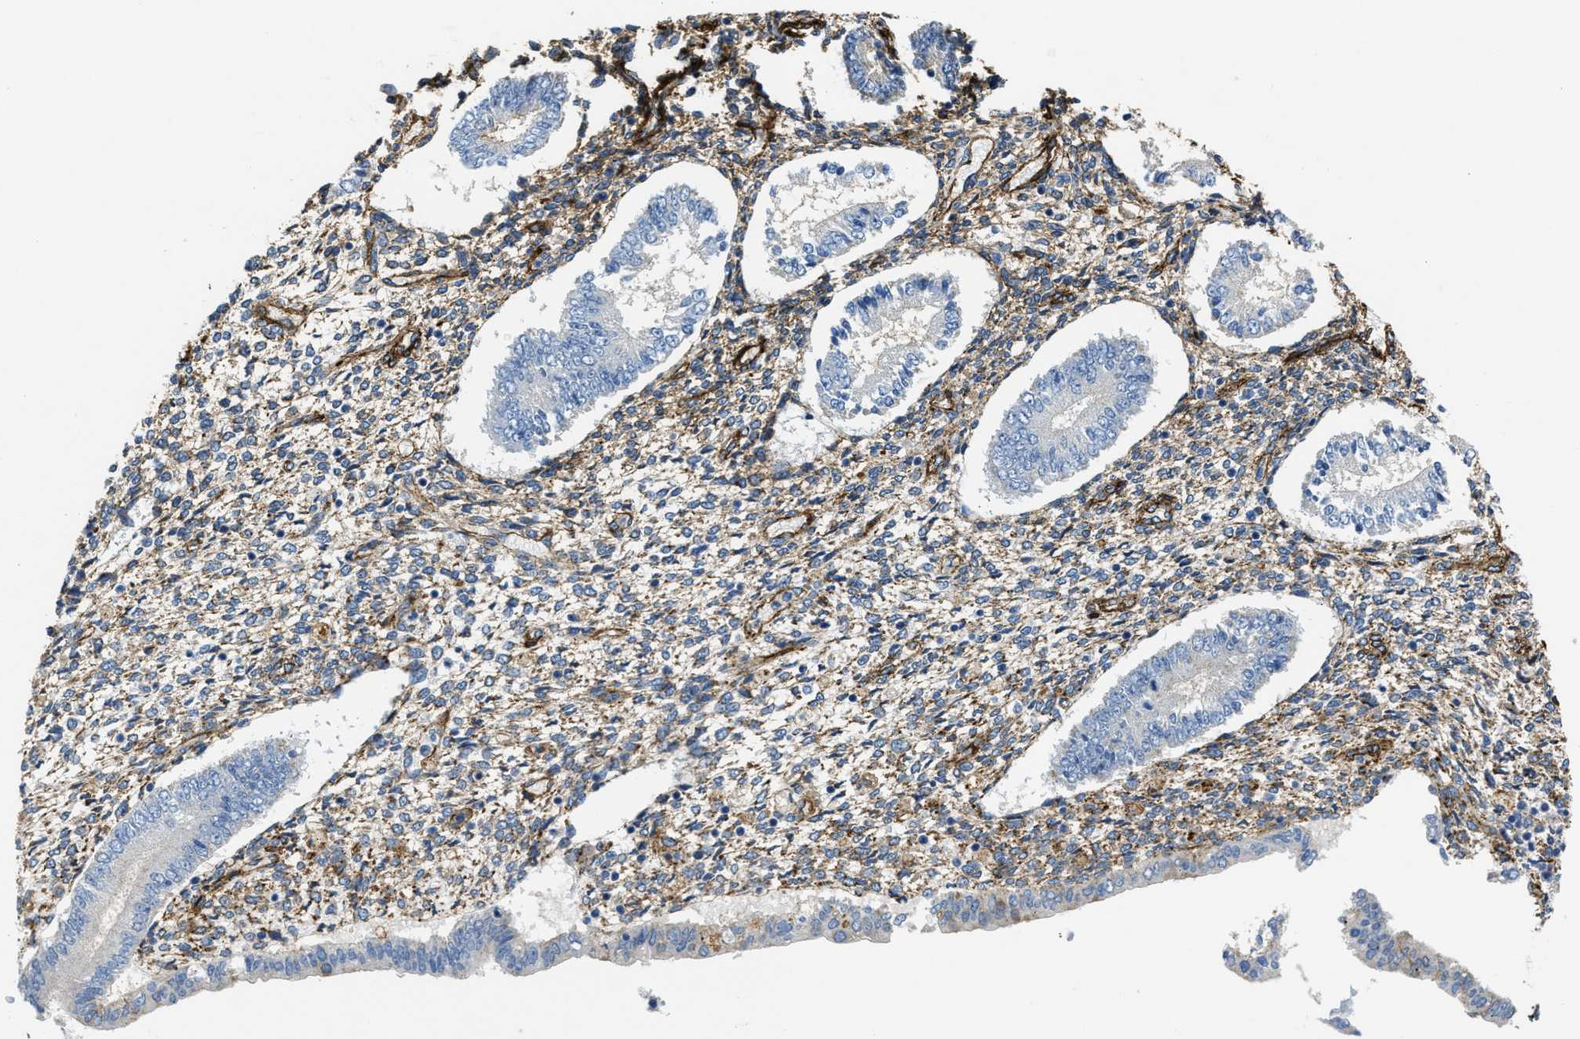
{"staining": {"intensity": "moderate", "quantity": ">75%", "location": "cytoplasmic/membranous"}, "tissue": "endometrium", "cell_type": "Cells in endometrial stroma", "image_type": "normal", "snomed": [{"axis": "morphology", "description": "Normal tissue, NOS"}, {"axis": "topography", "description": "Endometrium"}], "caption": "Cells in endometrial stroma reveal medium levels of moderate cytoplasmic/membranous expression in approximately >75% of cells in normal endometrium.", "gene": "NAB1", "patient": {"sex": "female", "age": 42}}